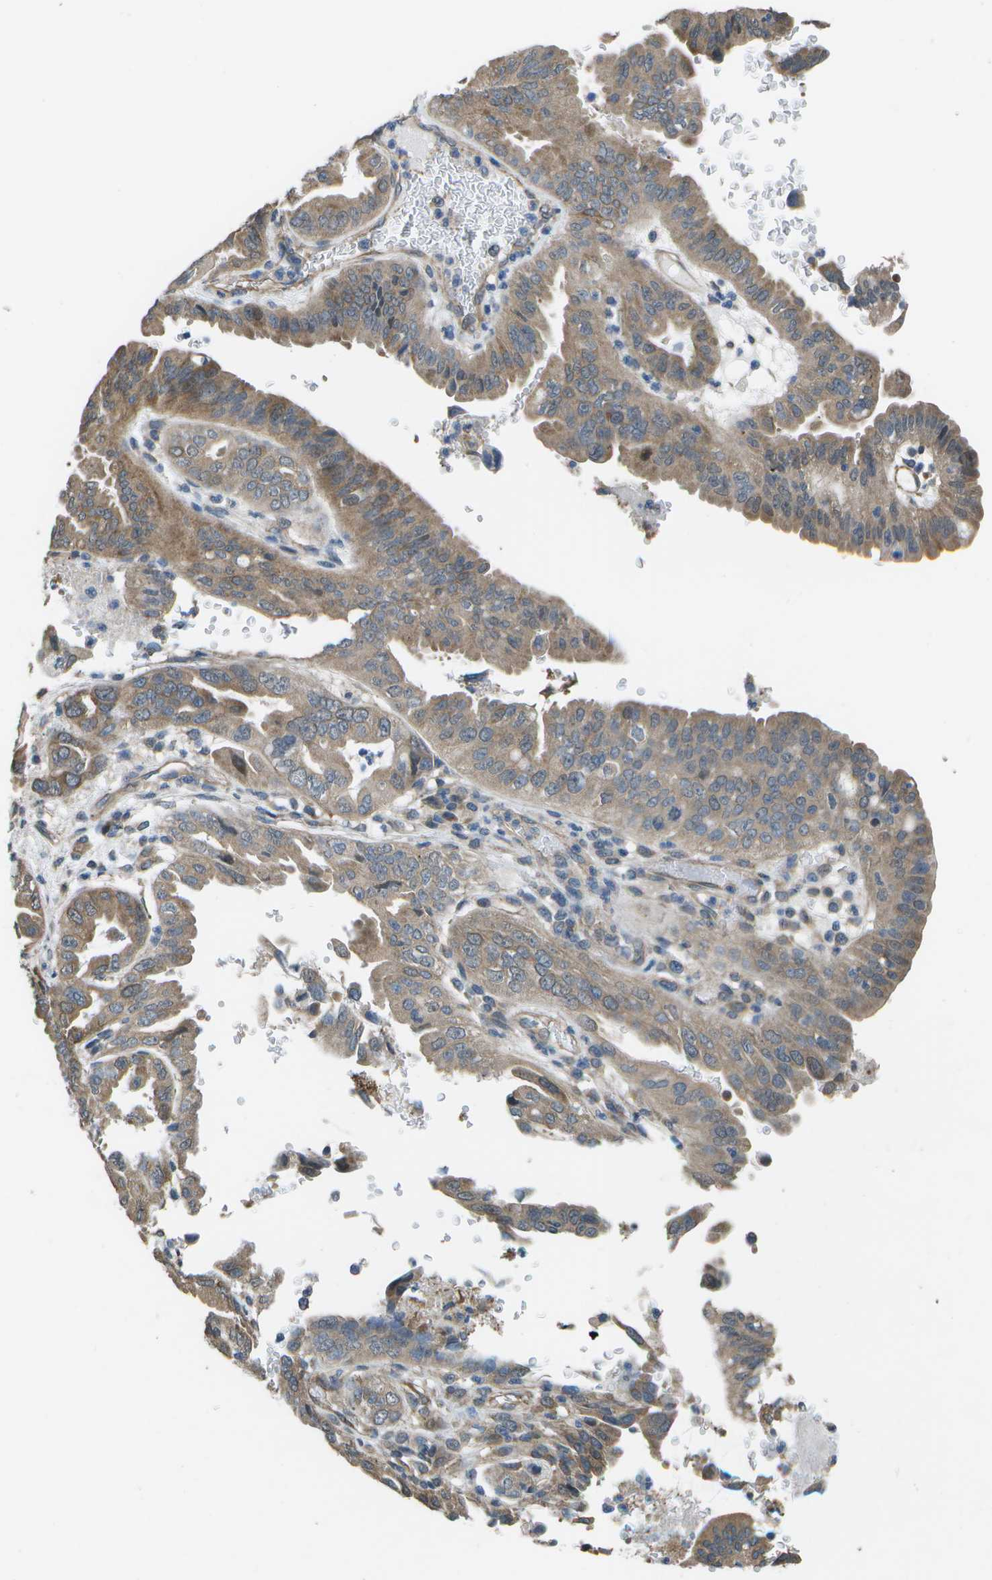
{"staining": {"intensity": "moderate", "quantity": ">75%", "location": "cytoplasmic/membranous"}, "tissue": "pancreatic cancer", "cell_type": "Tumor cells", "image_type": "cancer", "snomed": [{"axis": "morphology", "description": "Adenocarcinoma, NOS"}, {"axis": "topography", "description": "Pancreas"}], "caption": "Immunohistochemistry staining of pancreatic cancer, which shows medium levels of moderate cytoplasmic/membranous expression in about >75% of tumor cells indicating moderate cytoplasmic/membranous protein positivity. The staining was performed using DAB (3,3'-diaminobenzidine) (brown) for protein detection and nuclei were counterstained in hematoxylin (blue).", "gene": "CLNS1A", "patient": {"sex": "male", "age": 70}}